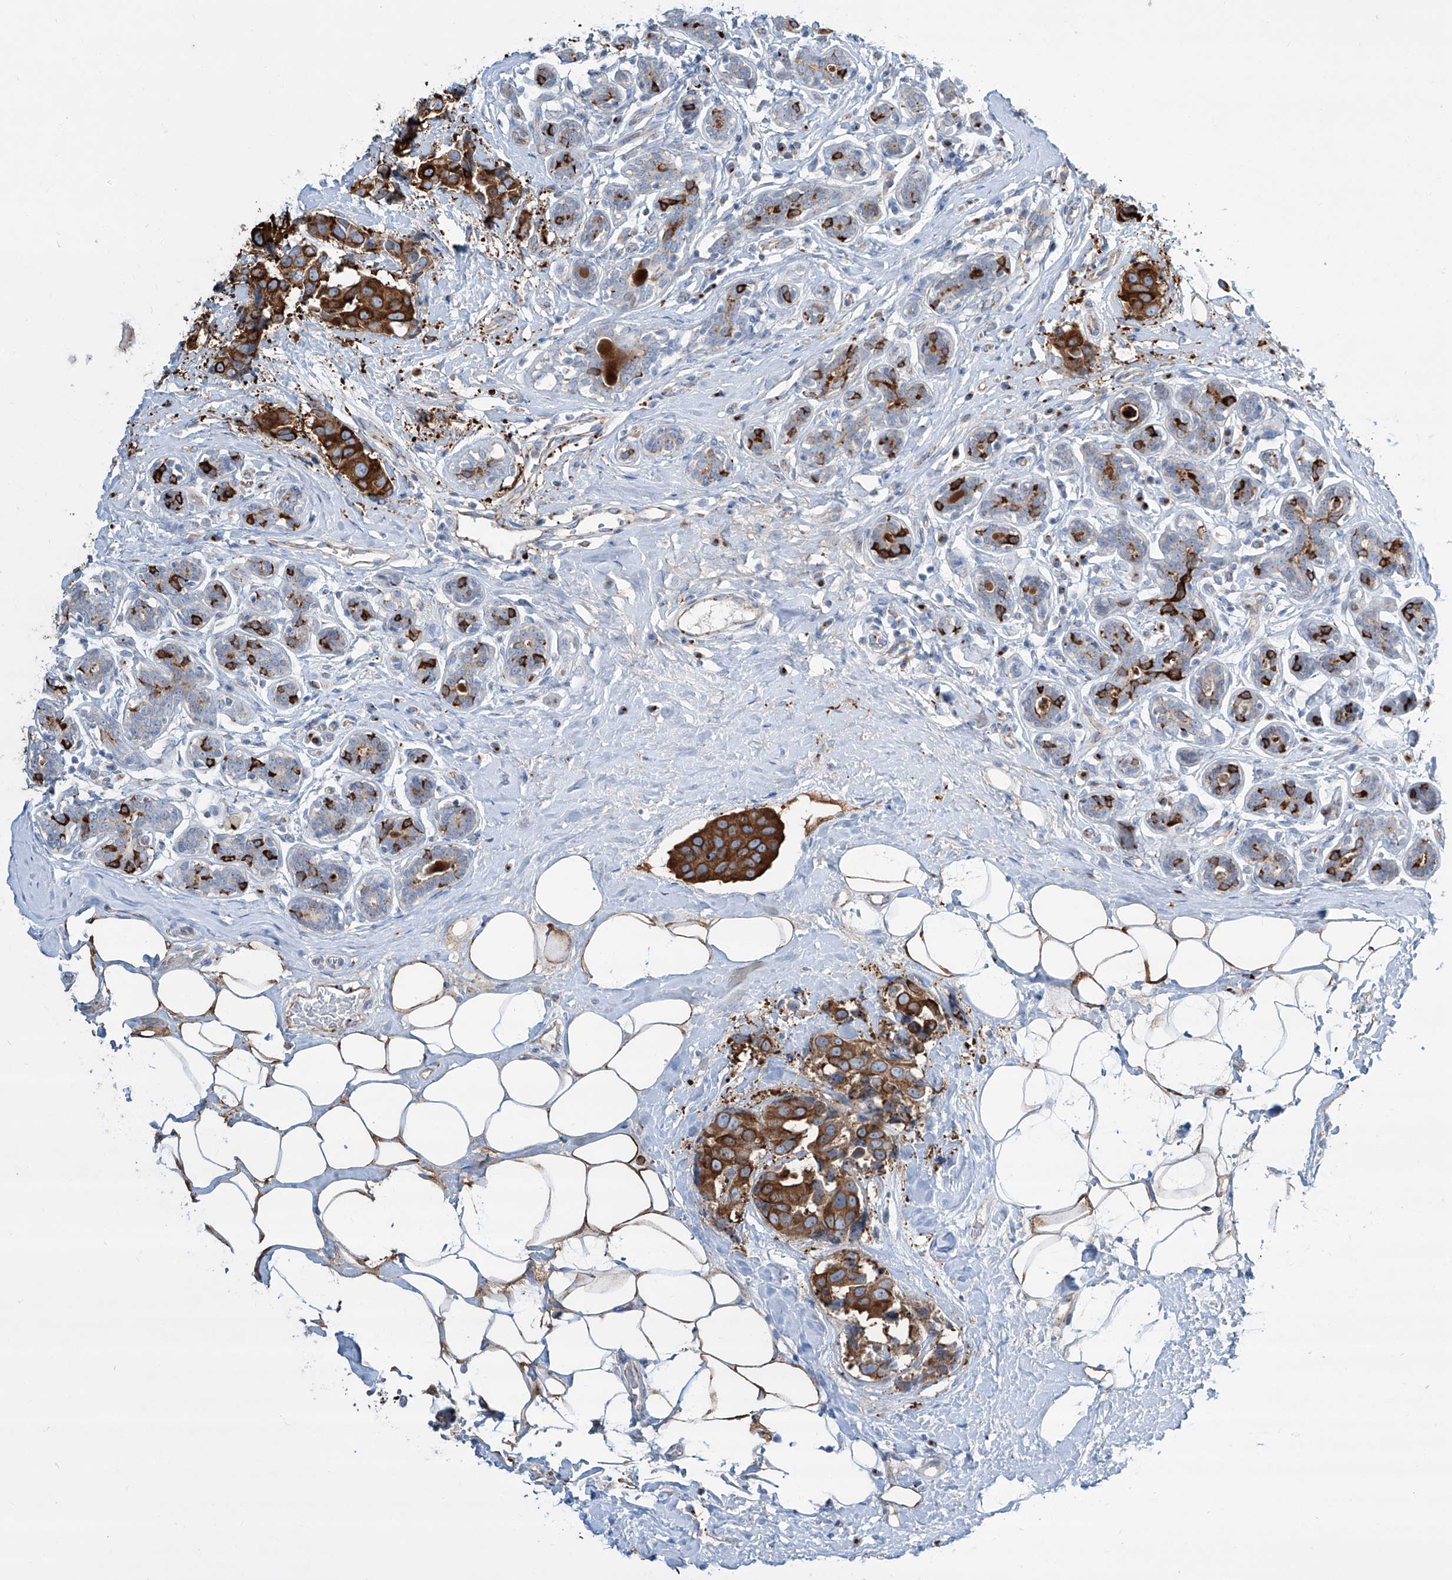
{"staining": {"intensity": "strong", "quantity": "25%-75%", "location": "cytoplasmic/membranous"}, "tissue": "breast cancer", "cell_type": "Tumor cells", "image_type": "cancer", "snomed": [{"axis": "morphology", "description": "Normal tissue, NOS"}, {"axis": "morphology", "description": "Duct carcinoma"}, {"axis": "topography", "description": "Breast"}], "caption": "IHC of human invasive ductal carcinoma (breast) exhibits high levels of strong cytoplasmic/membranous positivity in about 25%-75% of tumor cells. (brown staining indicates protein expression, while blue staining denotes nuclei).", "gene": "CDH5", "patient": {"sex": "female", "age": 39}}